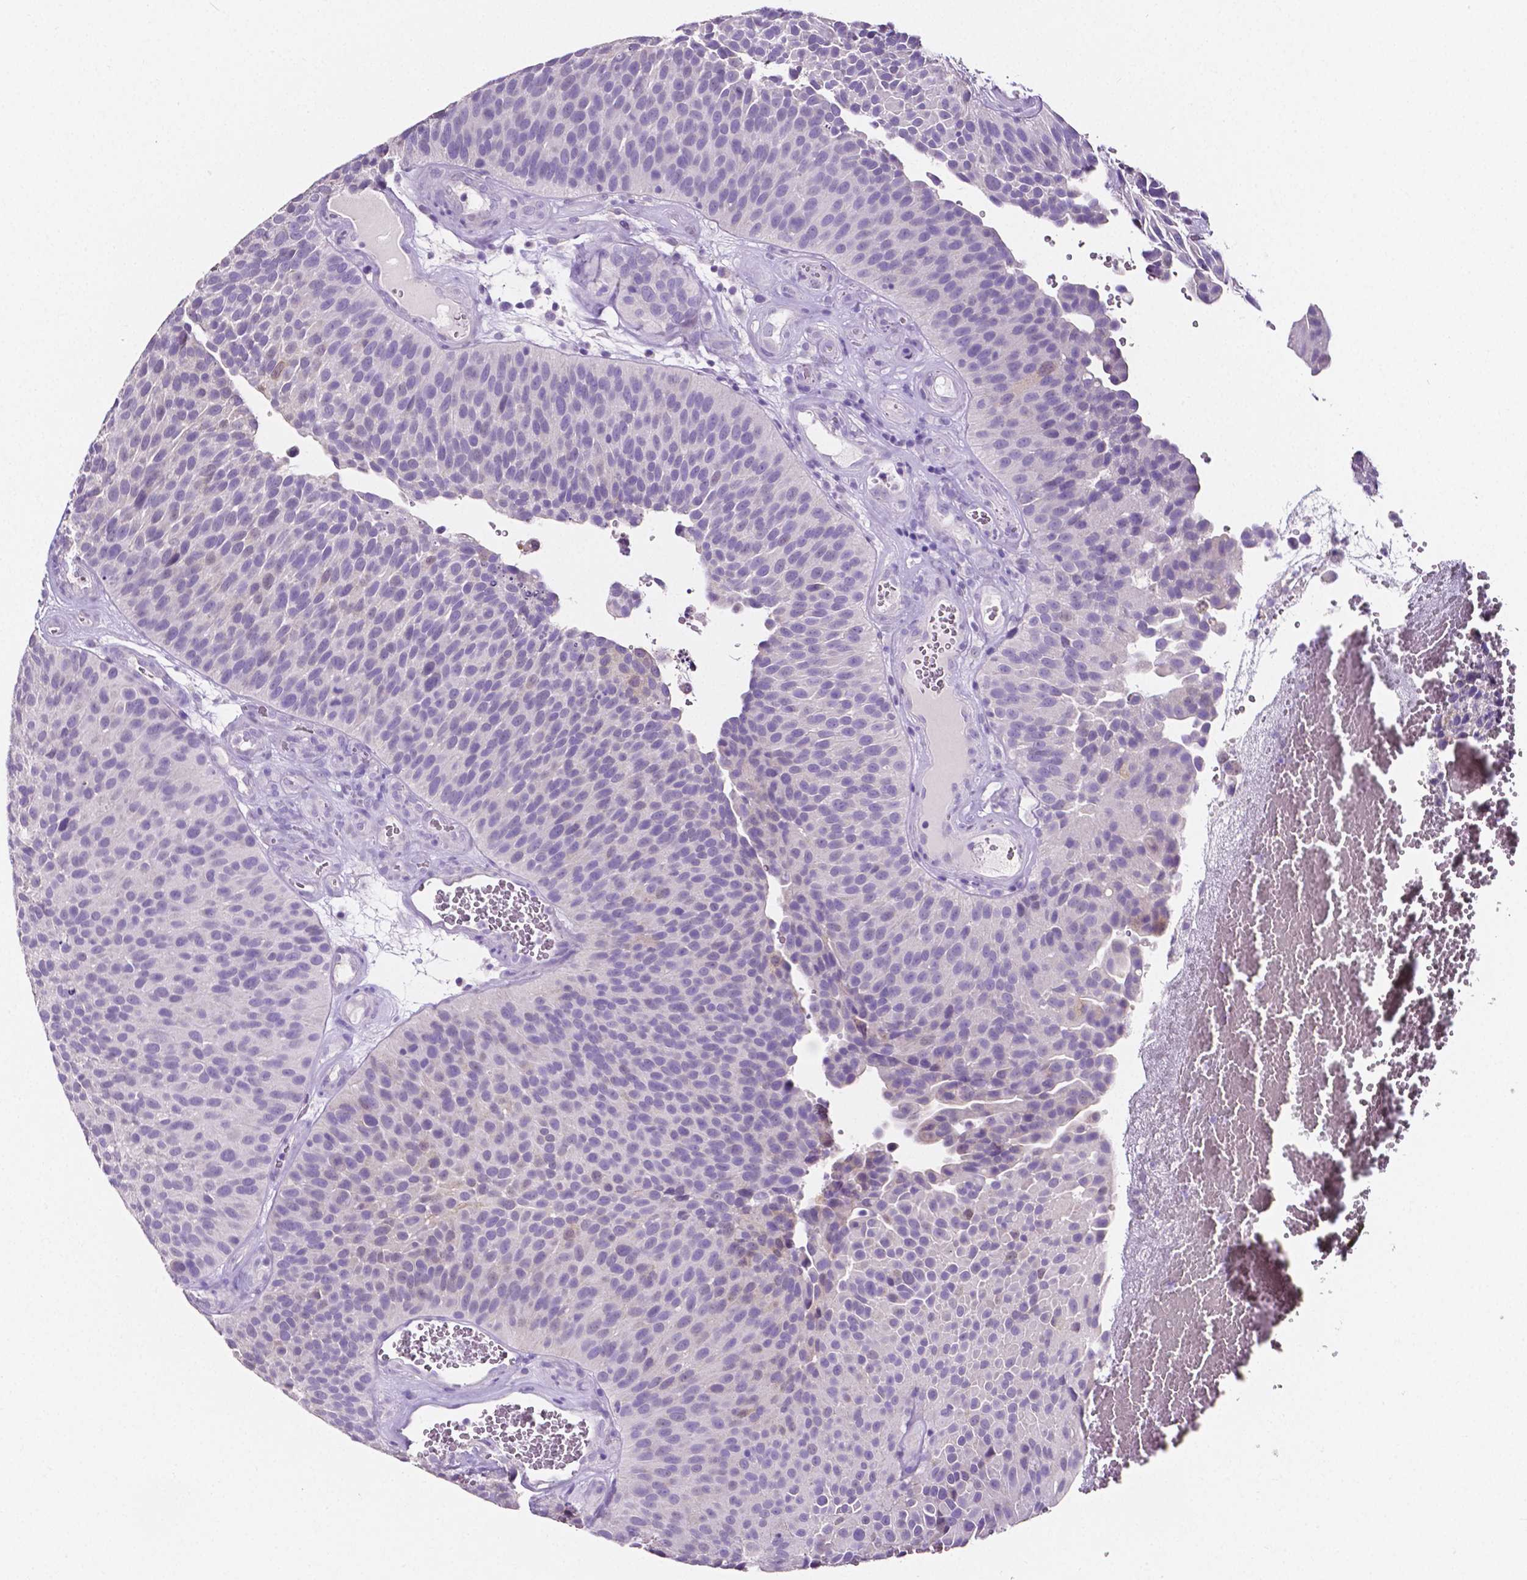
{"staining": {"intensity": "negative", "quantity": "none", "location": "none"}, "tissue": "urothelial cancer", "cell_type": "Tumor cells", "image_type": "cancer", "snomed": [{"axis": "morphology", "description": "Urothelial carcinoma, Low grade"}, {"axis": "topography", "description": "Urinary bladder"}], "caption": "Tumor cells show no significant positivity in urothelial carcinoma (low-grade).", "gene": "SLC22A2", "patient": {"sex": "male", "age": 76}}